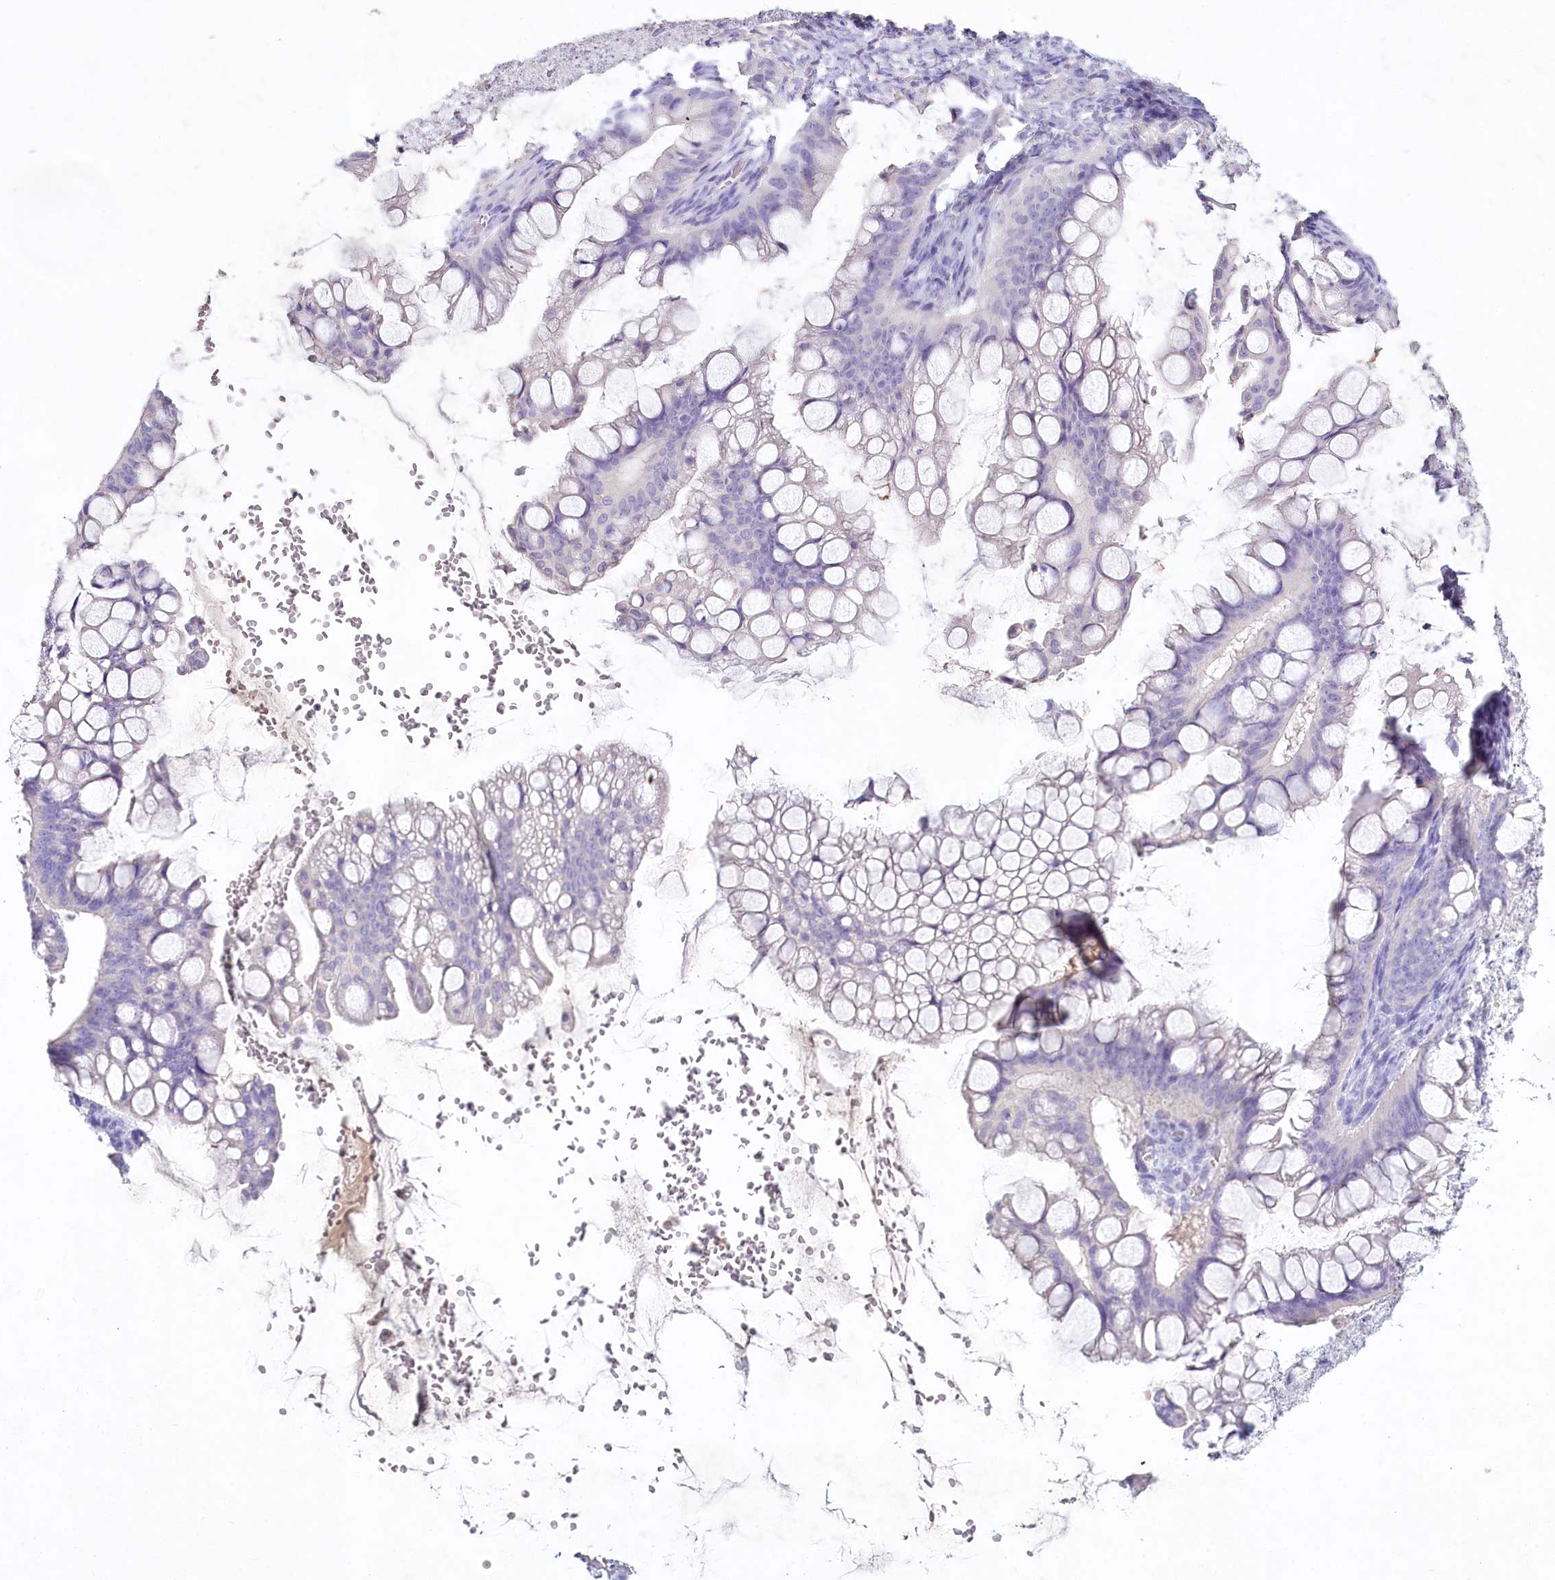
{"staining": {"intensity": "negative", "quantity": "none", "location": "none"}, "tissue": "ovarian cancer", "cell_type": "Tumor cells", "image_type": "cancer", "snomed": [{"axis": "morphology", "description": "Cystadenocarcinoma, mucinous, NOS"}, {"axis": "topography", "description": "Ovary"}], "caption": "Micrograph shows no significant protein staining in tumor cells of mucinous cystadenocarcinoma (ovarian).", "gene": "HPD", "patient": {"sex": "female", "age": 73}}